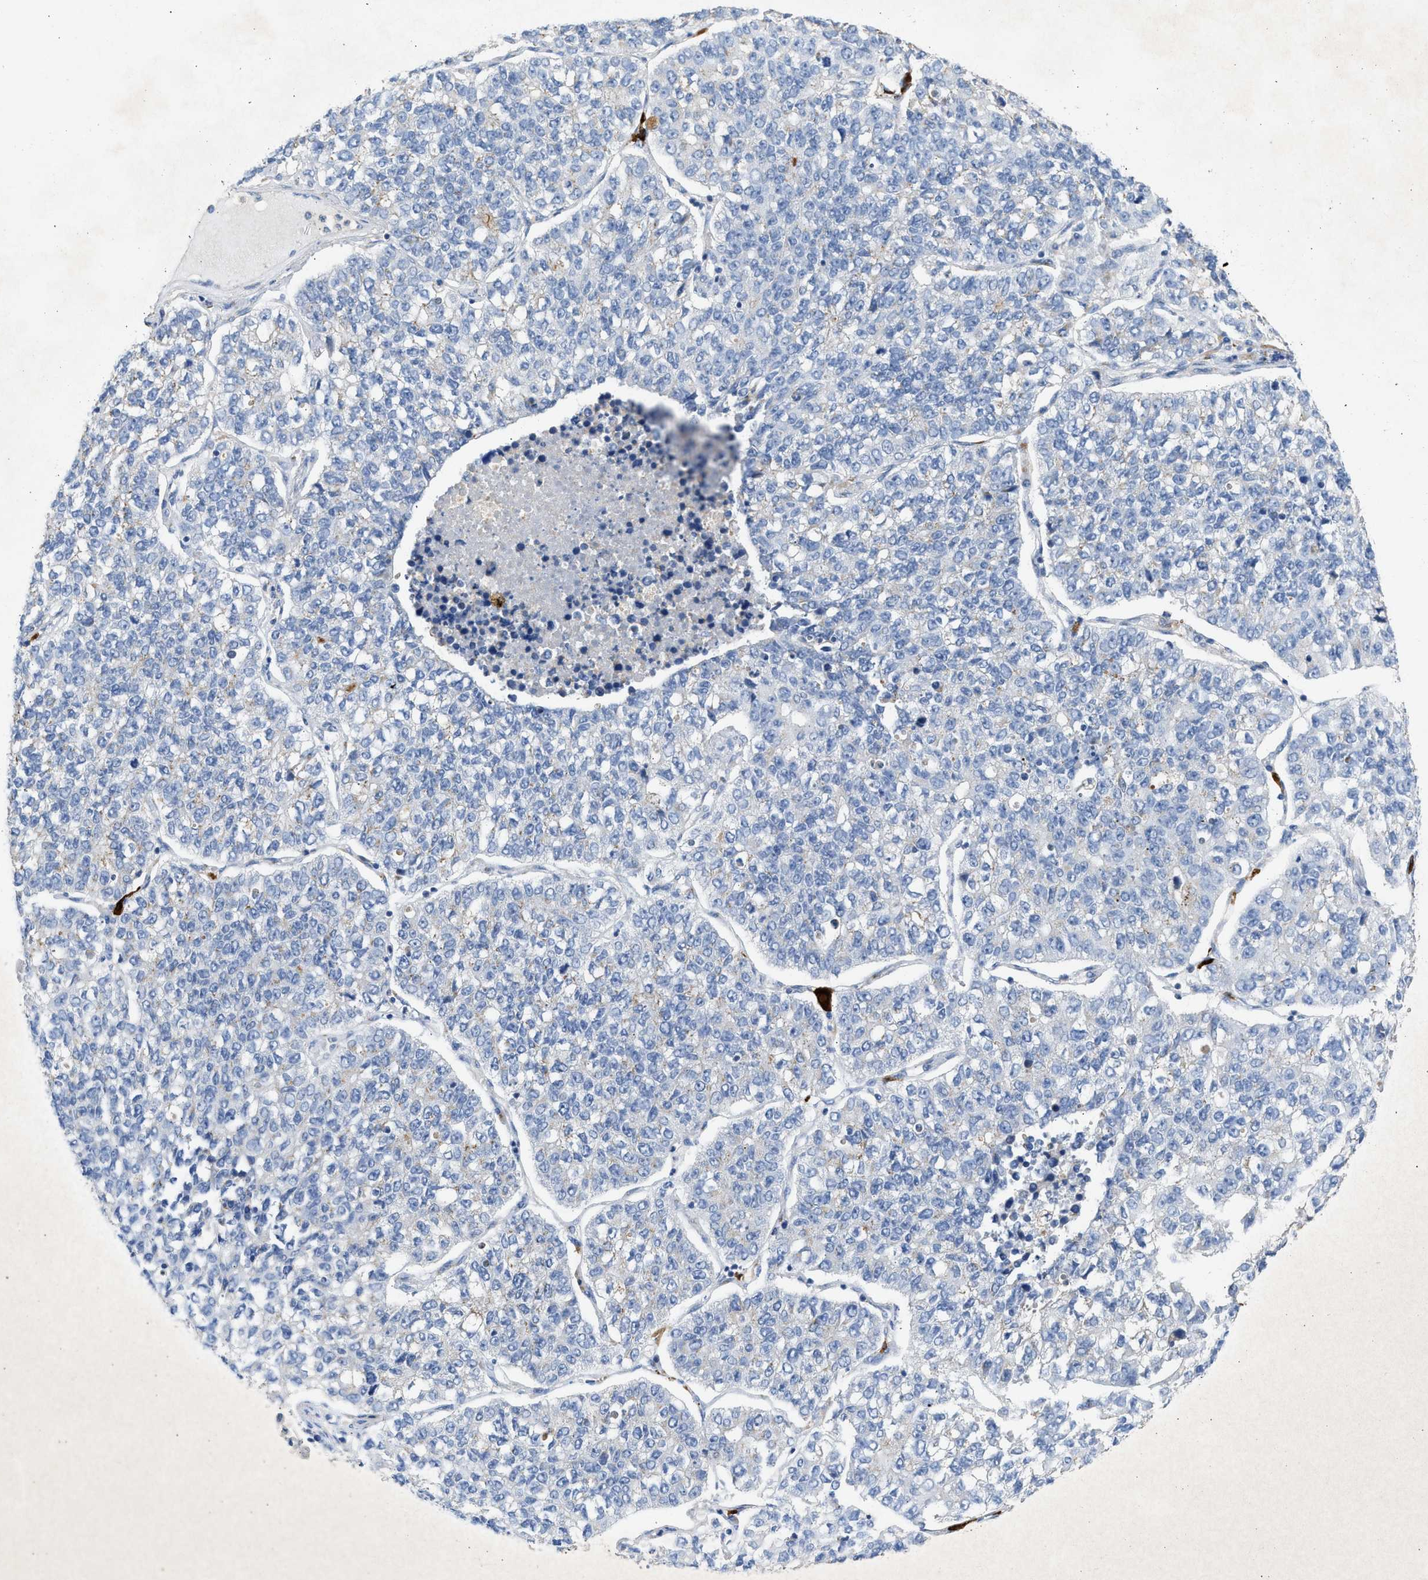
{"staining": {"intensity": "negative", "quantity": "none", "location": "none"}, "tissue": "lung cancer", "cell_type": "Tumor cells", "image_type": "cancer", "snomed": [{"axis": "morphology", "description": "Adenocarcinoma, NOS"}, {"axis": "topography", "description": "Lung"}], "caption": "Protein analysis of lung adenocarcinoma shows no significant staining in tumor cells.", "gene": "IPO8", "patient": {"sex": "male", "age": 49}}